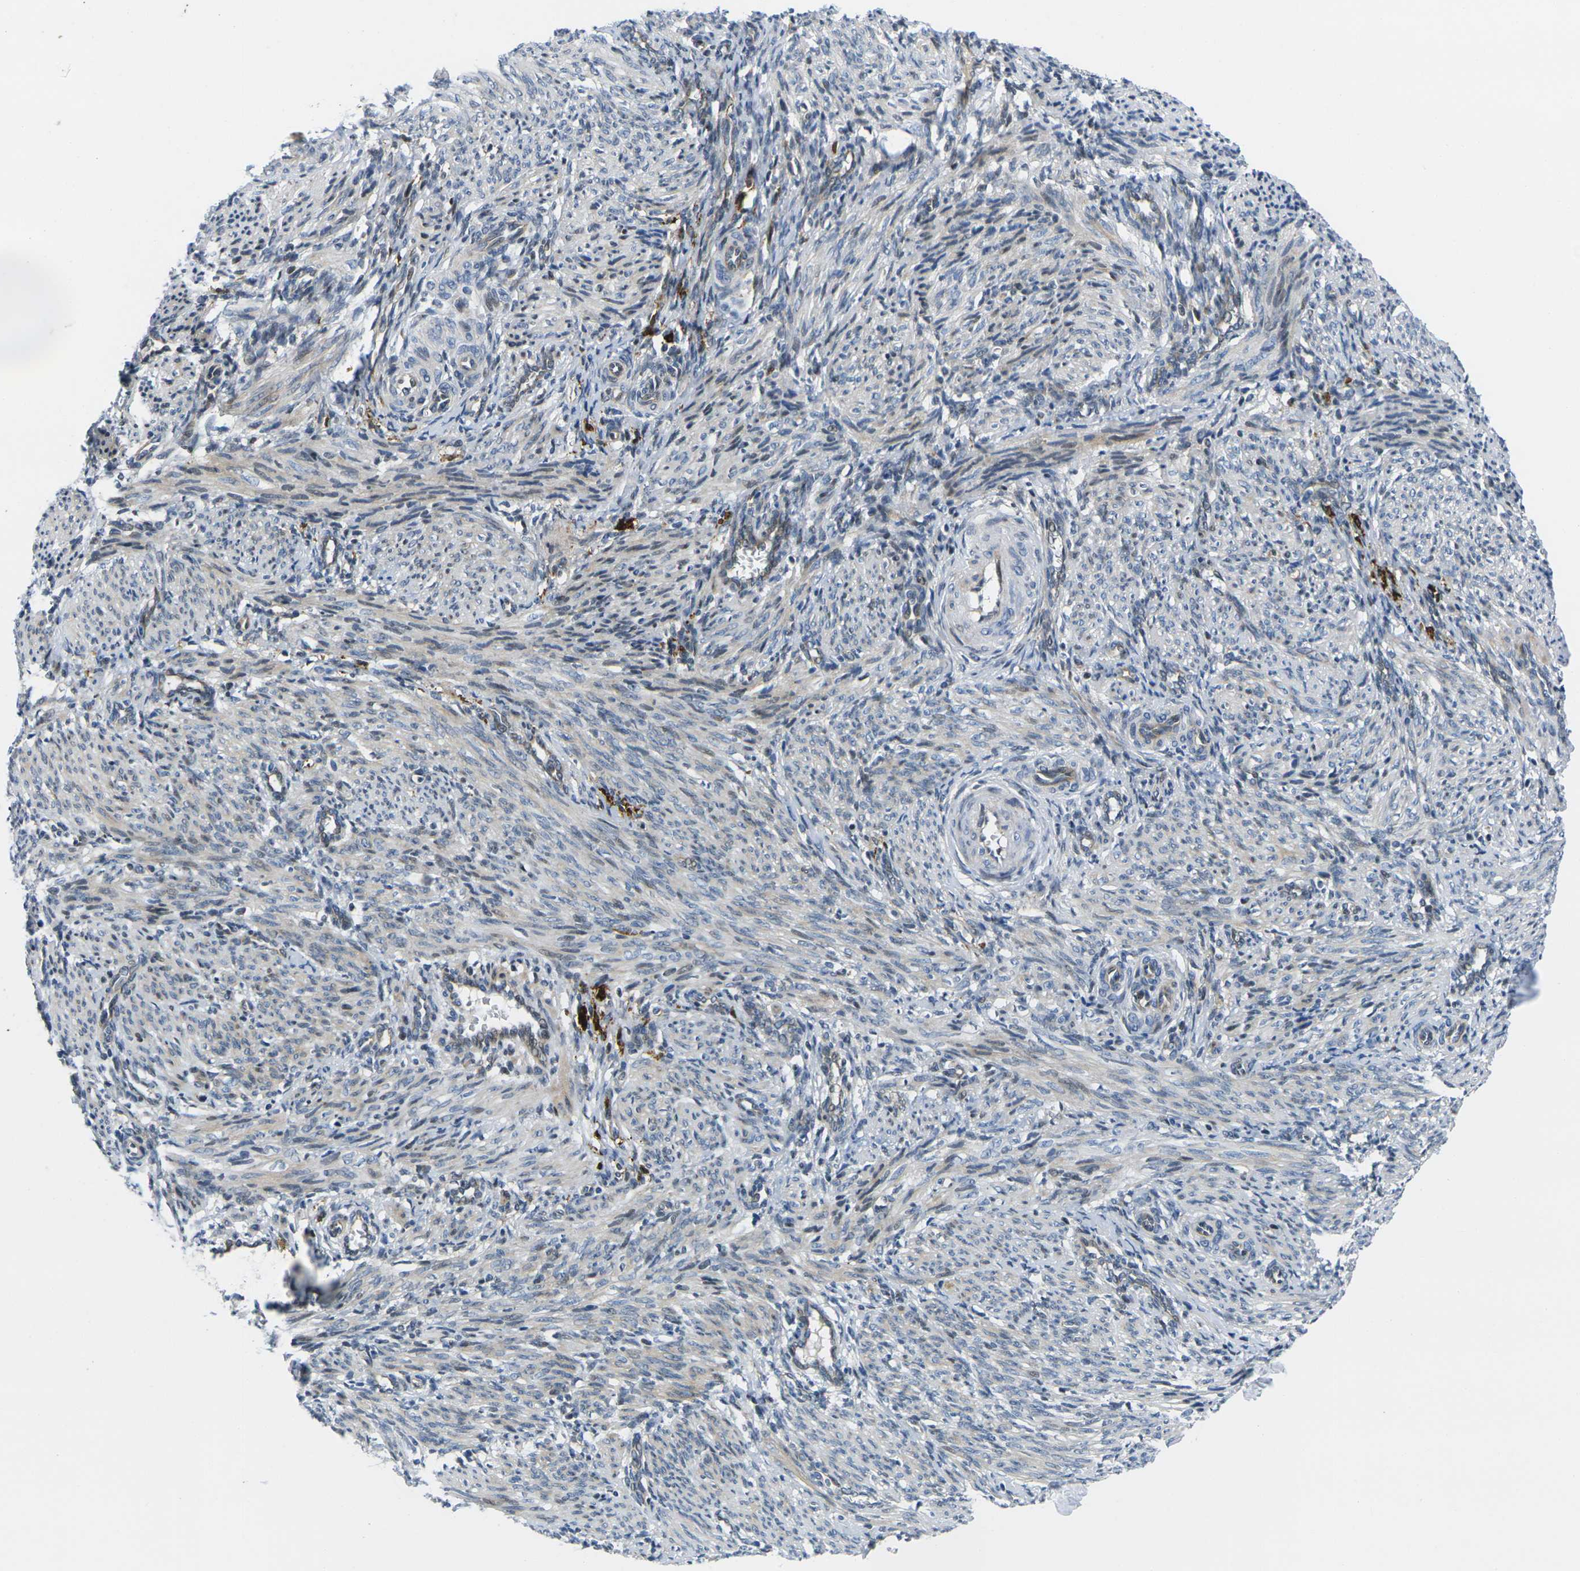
{"staining": {"intensity": "weak", "quantity": "25%-75%", "location": "cytoplasmic/membranous"}, "tissue": "smooth muscle", "cell_type": "Smooth muscle cells", "image_type": "normal", "snomed": [{"axis": "morphology", "description": "Normal tissue, NOS"}, {"axis": "topography", "description": "Endometrium"}], "caption": "A low amount of weak cytoplasmic/membranous expression is appreciated in about 25%-75% of smooth muscle cells in normal smooth muscle. Nuclei are stained in blue.", "gene": "ROBO2", "patient": {"sex": "female", "age": 33}}